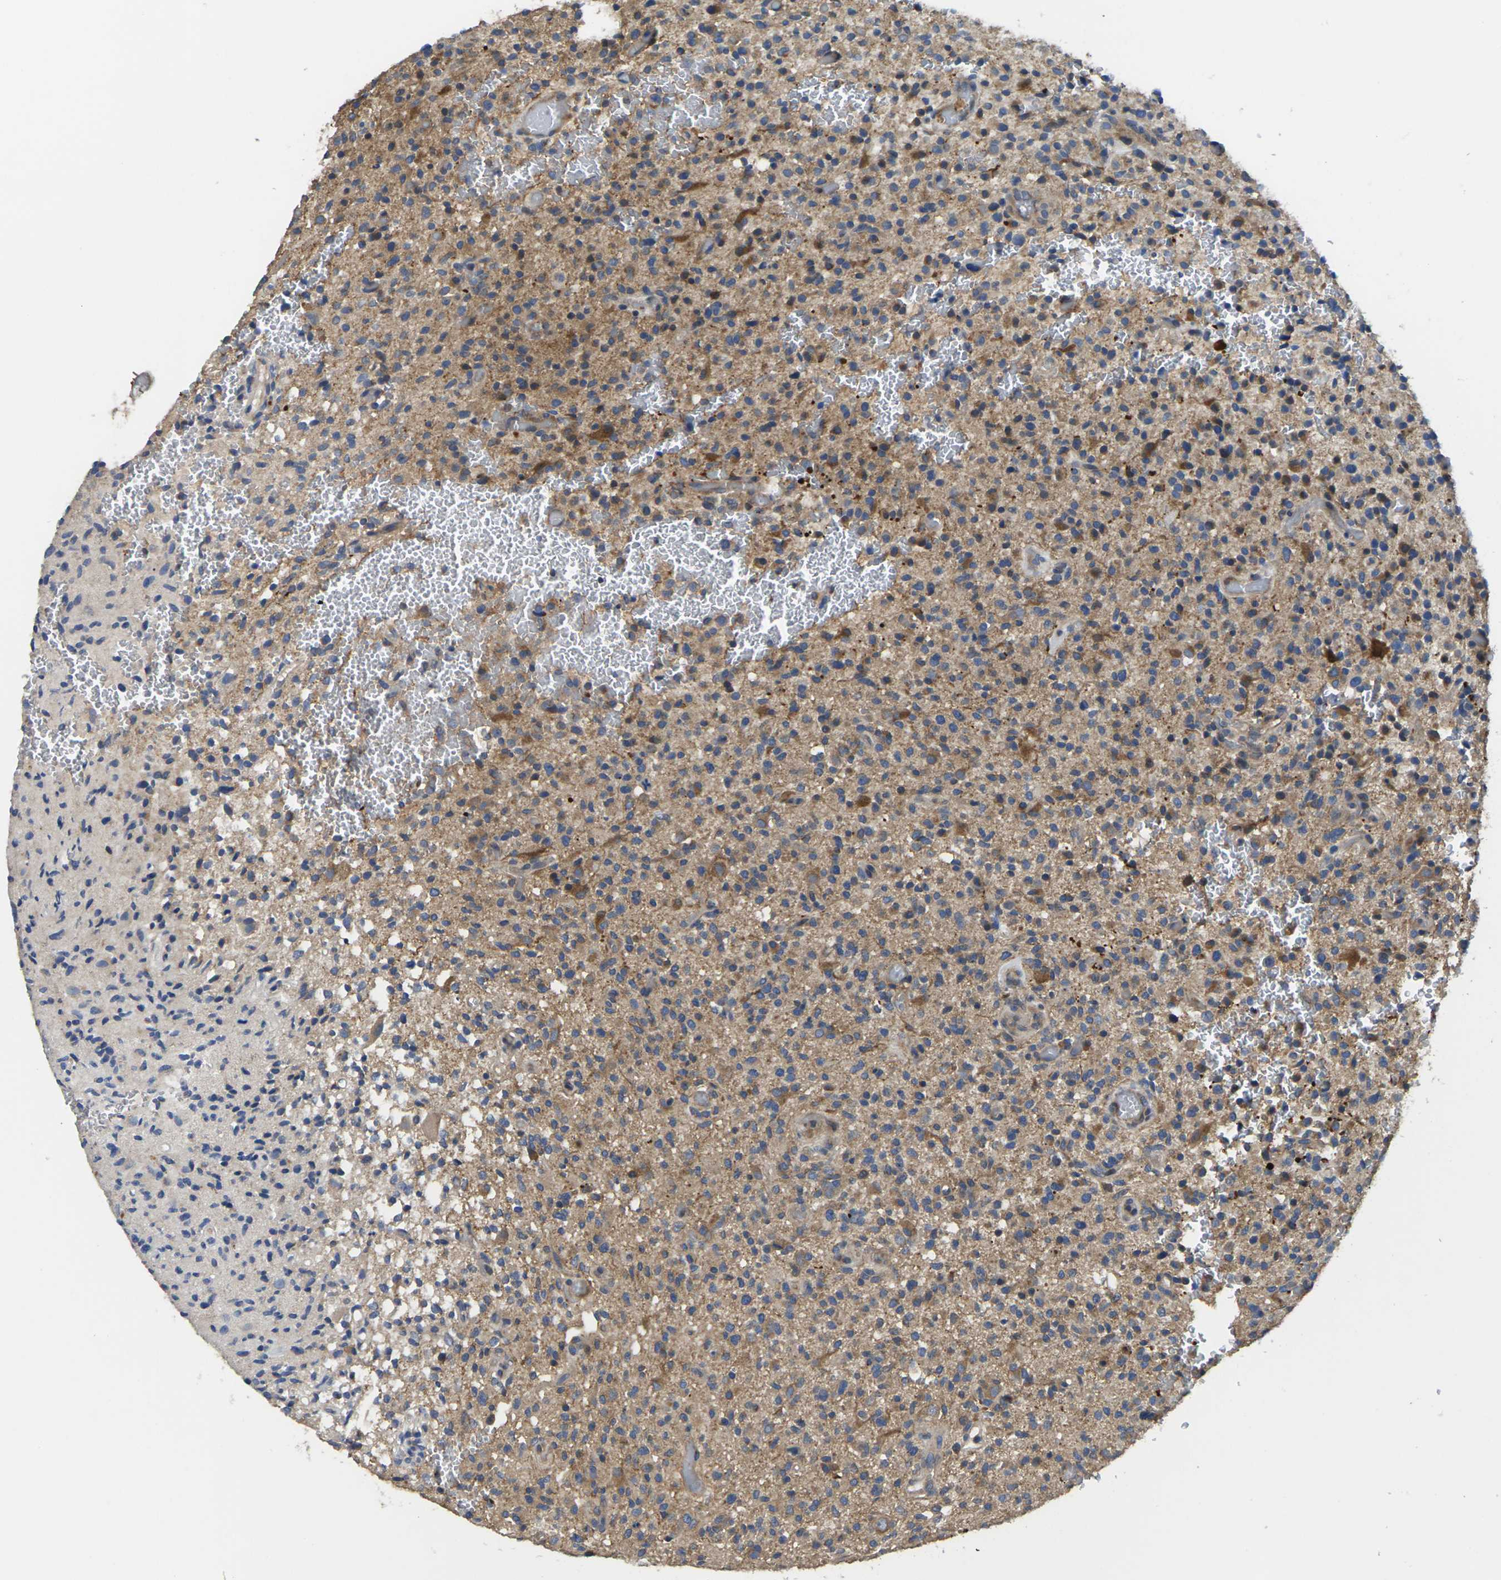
{"staining": {"intensity": "moderate", "quantity": ">75%", "location": "cytoplasmic/membranous"}, "tissue": "glioma", "cell_type": "Tumor cells", "image_type": "cancer", "snomed": [{"axis": "morphology", "description": "Glioma, malignant, High grade"}, {"axis": "topography", "description": "Brain"}], "caption": "Moderate cytoplasmic/membranous expression for a protein is identified in approximately >75% of tumor cells of malignant high-grade glioma using immunohistochemistry.", "gene": "TMCC2", "patient": {"sex": "male", "age": 71}}